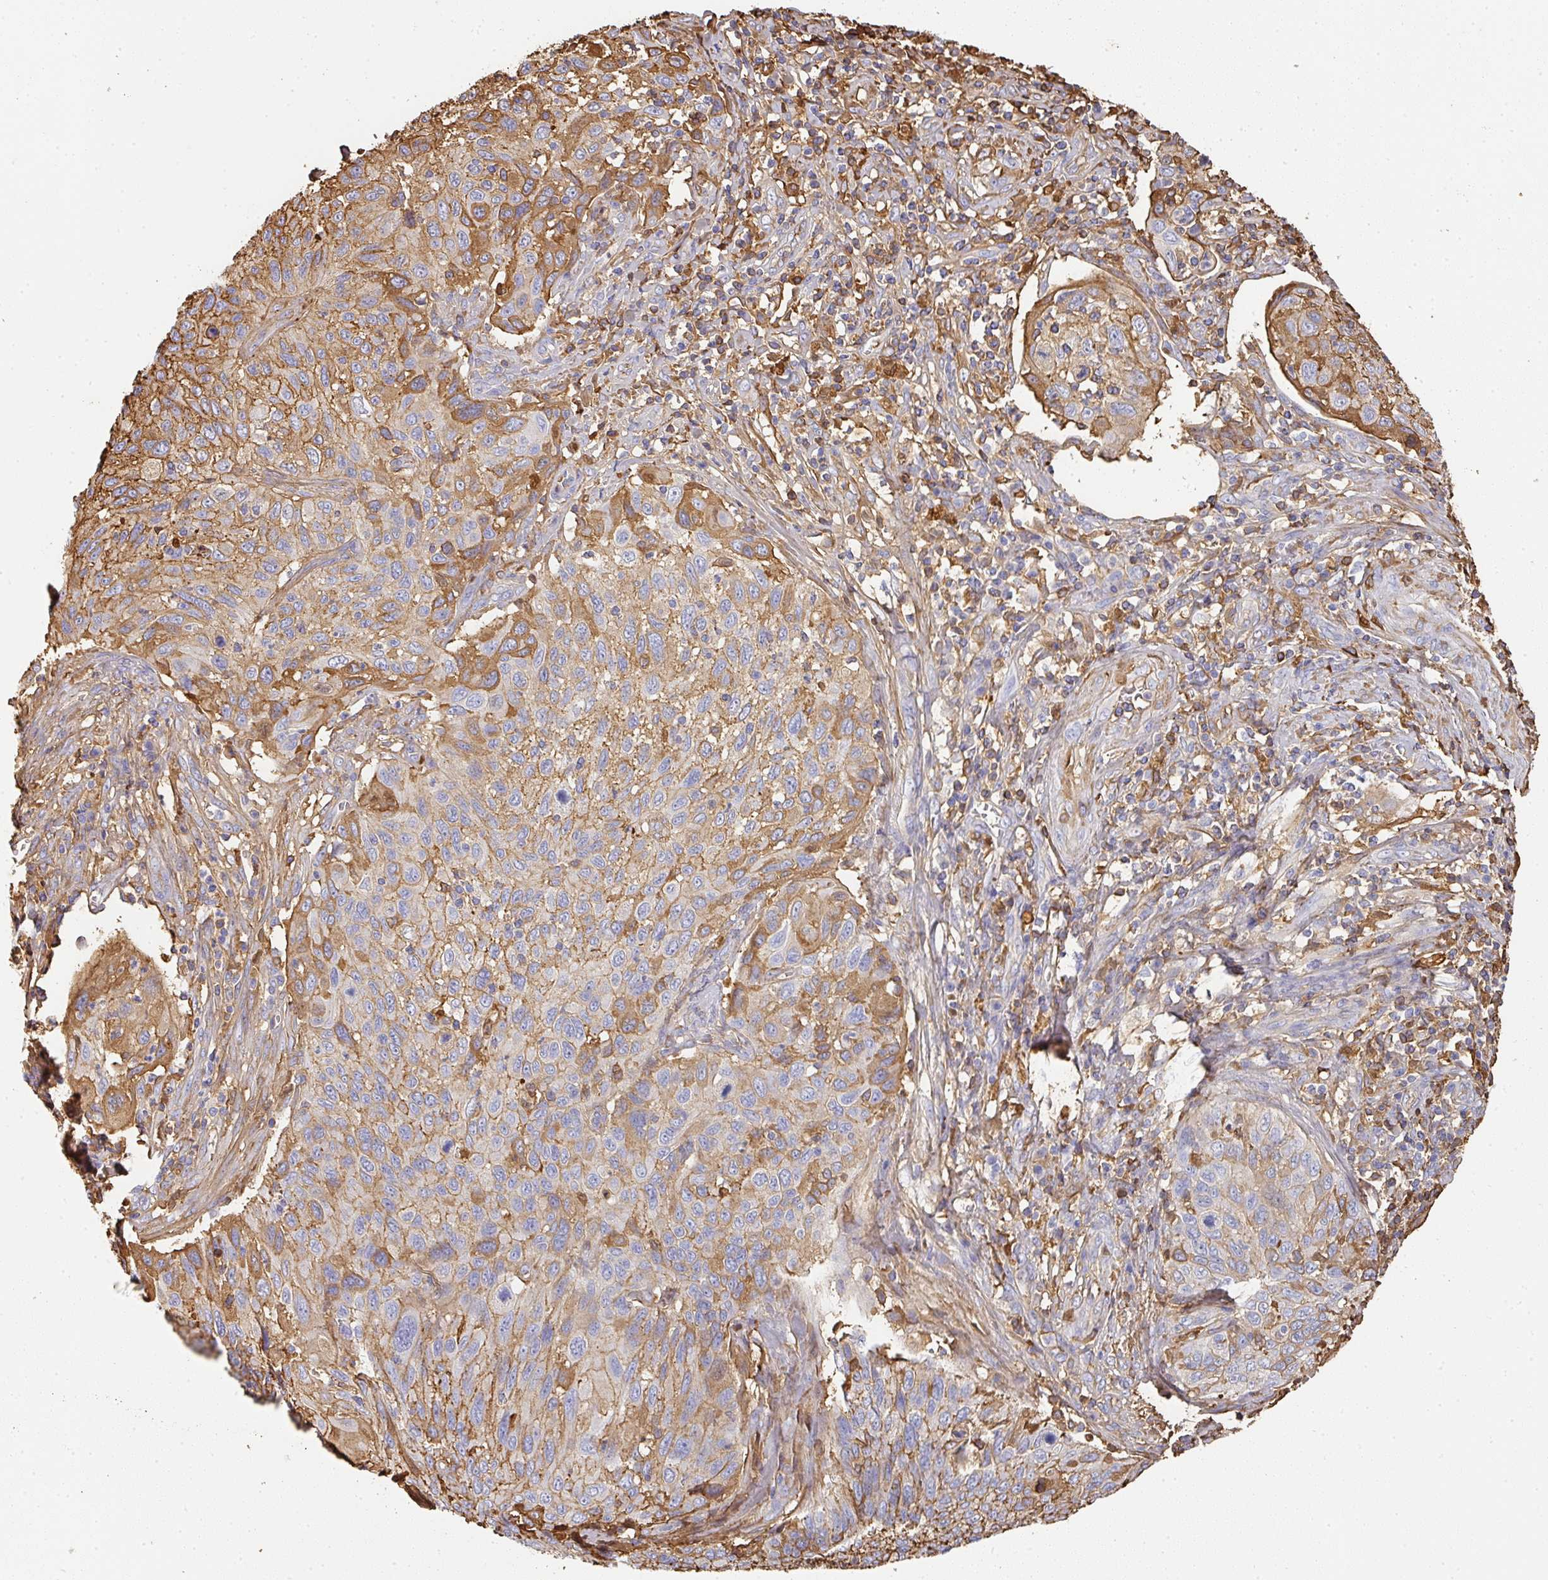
{"staining": {"intensity": "moderate", "quantity": "25%-75%", "location": "cytoplasmic/membranous"}, "tissue": "cervical cancer", "cell_type": "Tumor cells", "image_type": "cancer", "snomed": [{"axis": "morphology", "description": "Squamous cell carcinoma, NOS"}, {"axis": "topography", "description": "Cervix"}], "caption": "IHC micrograph of neoplastic tissue: cervical cancer (squamous cell carcinoma) stained using IHC demonstrates medium levels of moderate protein expression localized specifically in the cytoplasmic/membranous of tumor cells, appearing as a cytoplasmic/membranous brown color.", "gene": "ALB", "patient": {"sex": "female", "age": 70}}